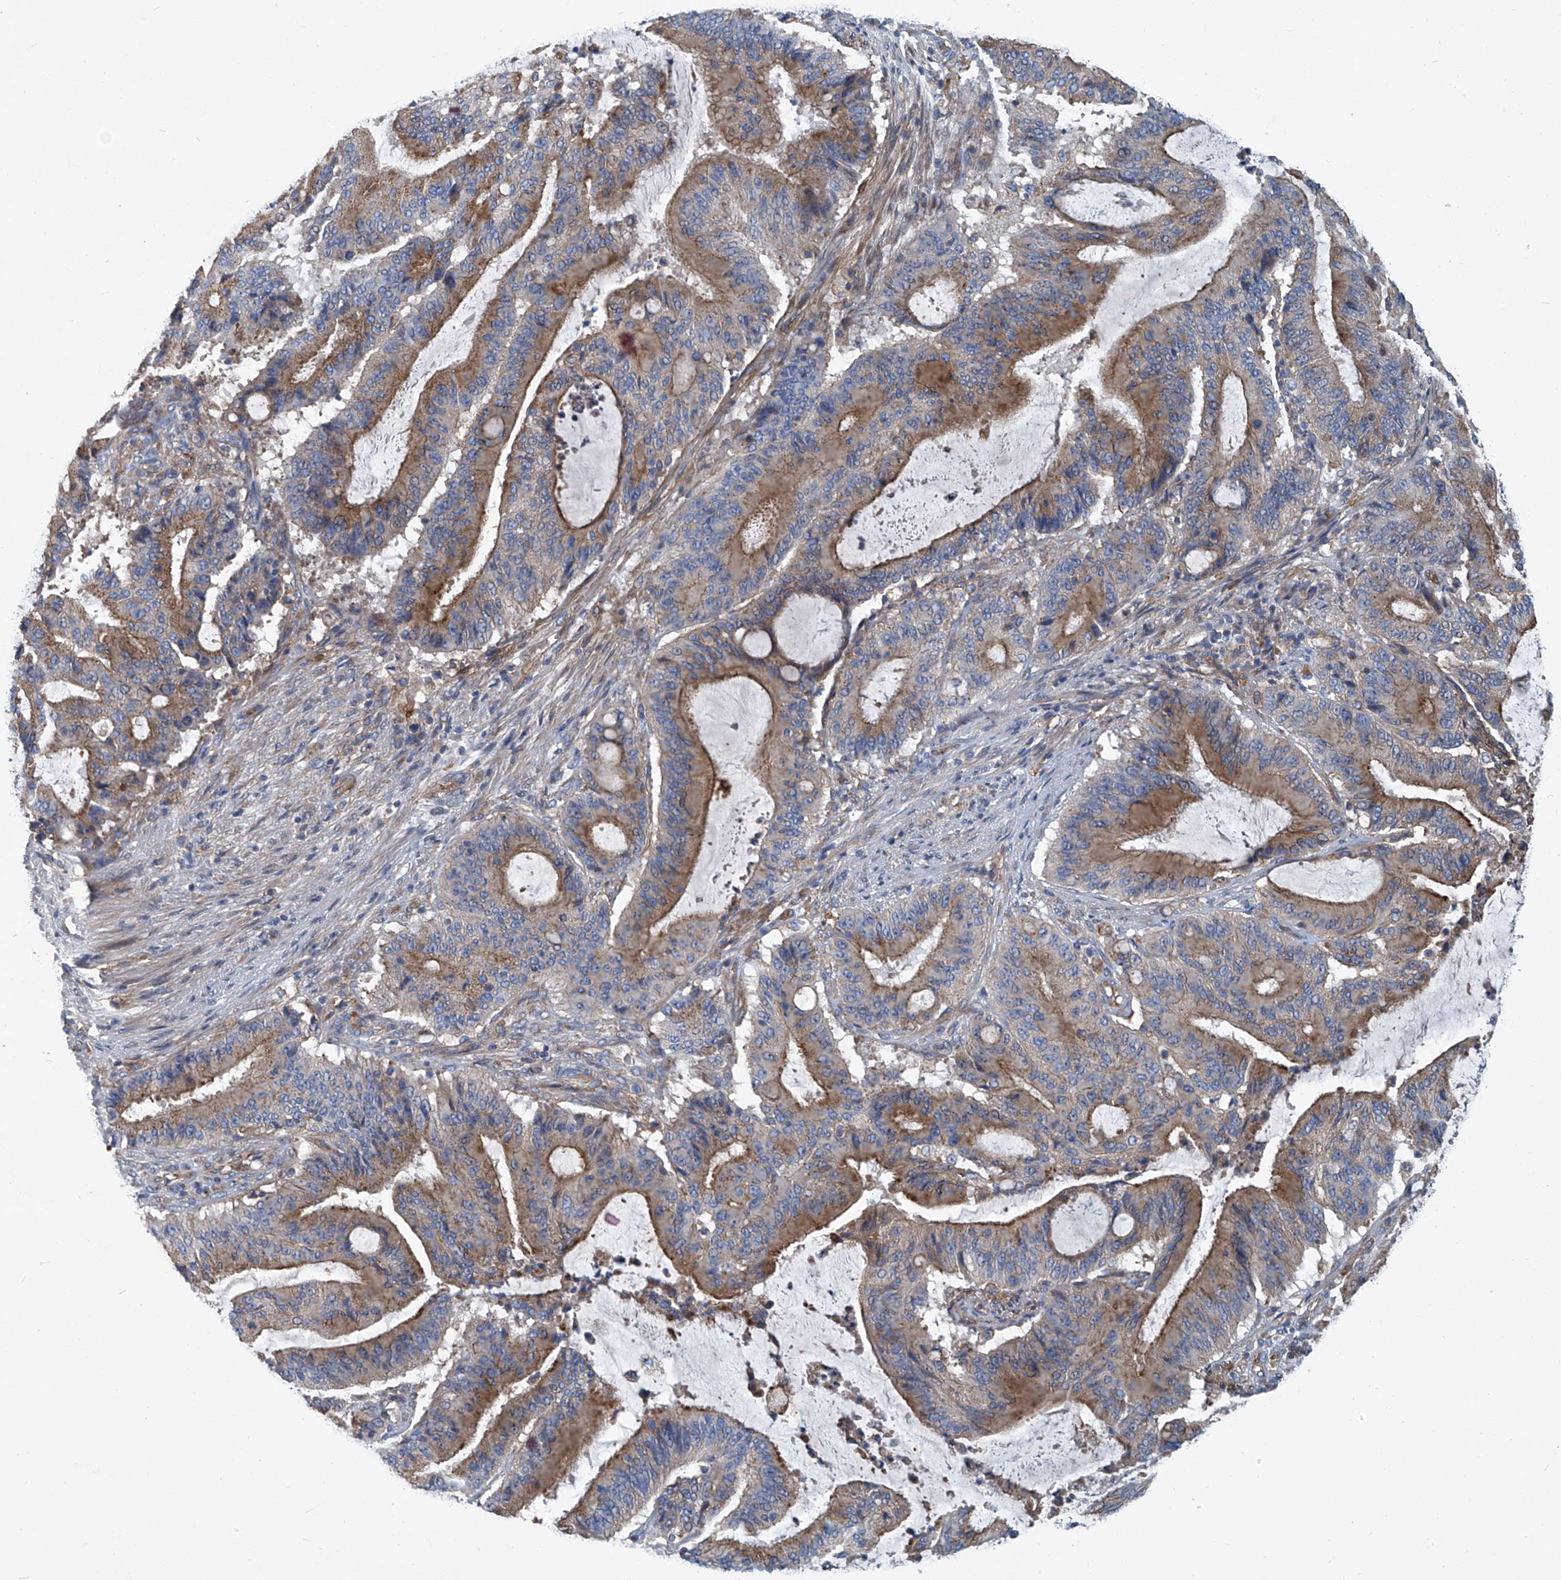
{"staining": {"intensity": "moderate", "quantity": ">75%", "location": "cytoplasmic/membranous"}, "tissue": "liver cancer", "cell_type": "Tumor cells", "image_type": "cancer", "snomed": [{"axis": "morphology", "description": "Normal tissue, NOS"}, {"axis": "morphology", "description": "Cholangiocarcinoma"}, {"axis": "topography", "description": "Liver"}, {"axis": "topography", "description": "Peripheral nerve tissue"}], "caption": "Protein positivity by immunohistochemistry displays moderate cytoplasmic/membranous expression in about >75% of tumor cells in liver cancer.", "gene": "PIGH", "patient": {"sex": "female", "age": 73}}